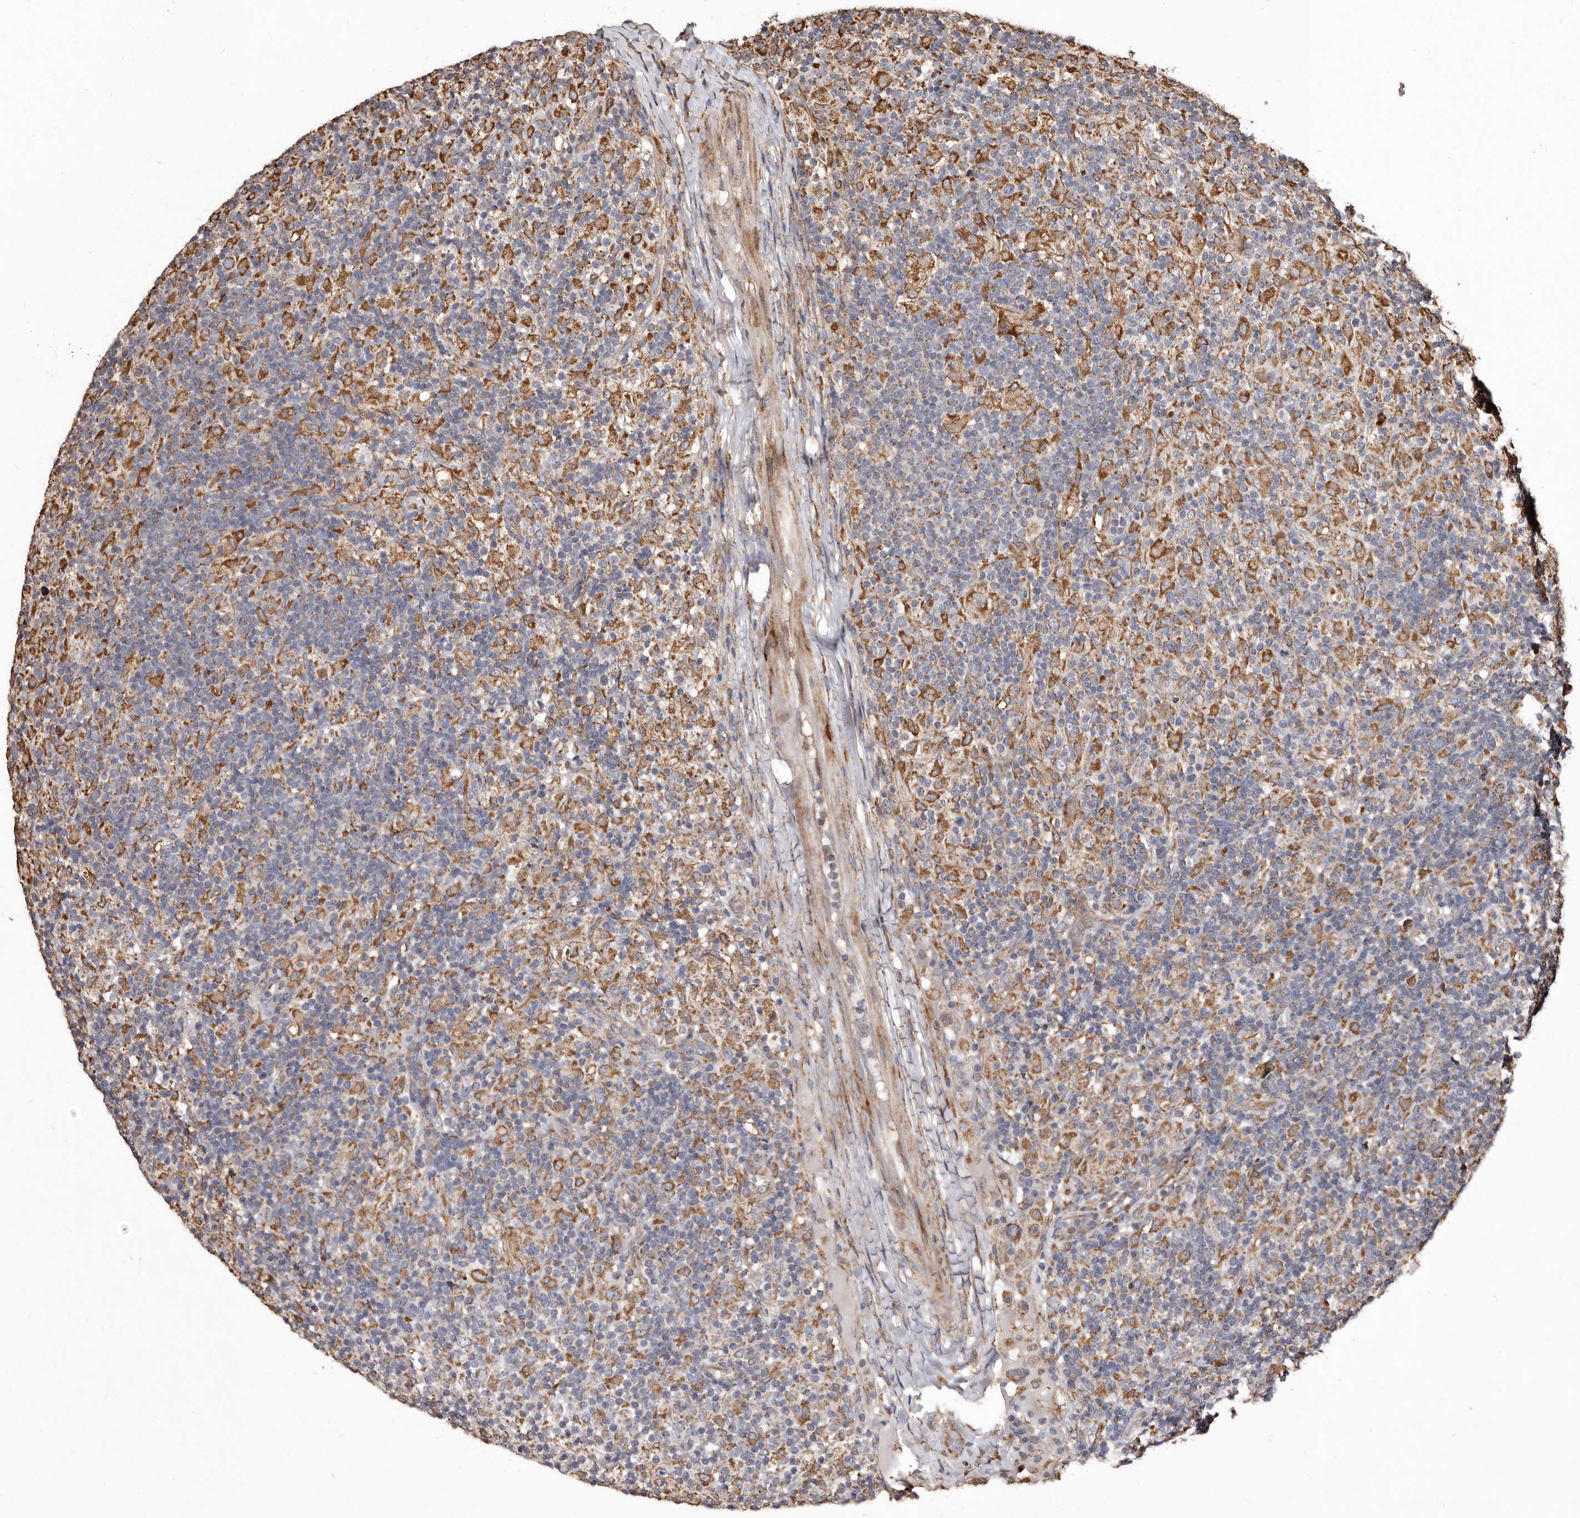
{"staining": {"intensity": "moderate", "quantity": ">75%", "location": "cytoplasmic/membranous"}, "tissue": "lymphoma", "cell_type": "Tumor cells", "image_type": "cancer", "snomed": [{"axis": "morphology", "description": "Hodgkin's disease, NOS"}, {"axis": "topography", "description": "Lymph node"}], "caption": "Human Hodgkin's disease stained with a brown dye shows moderate cytoplasmic/membranous positive positivity in about >75% of tumor cells.", "gene": "STEAP2", "patient": {"sex": "male", "age": 70}}